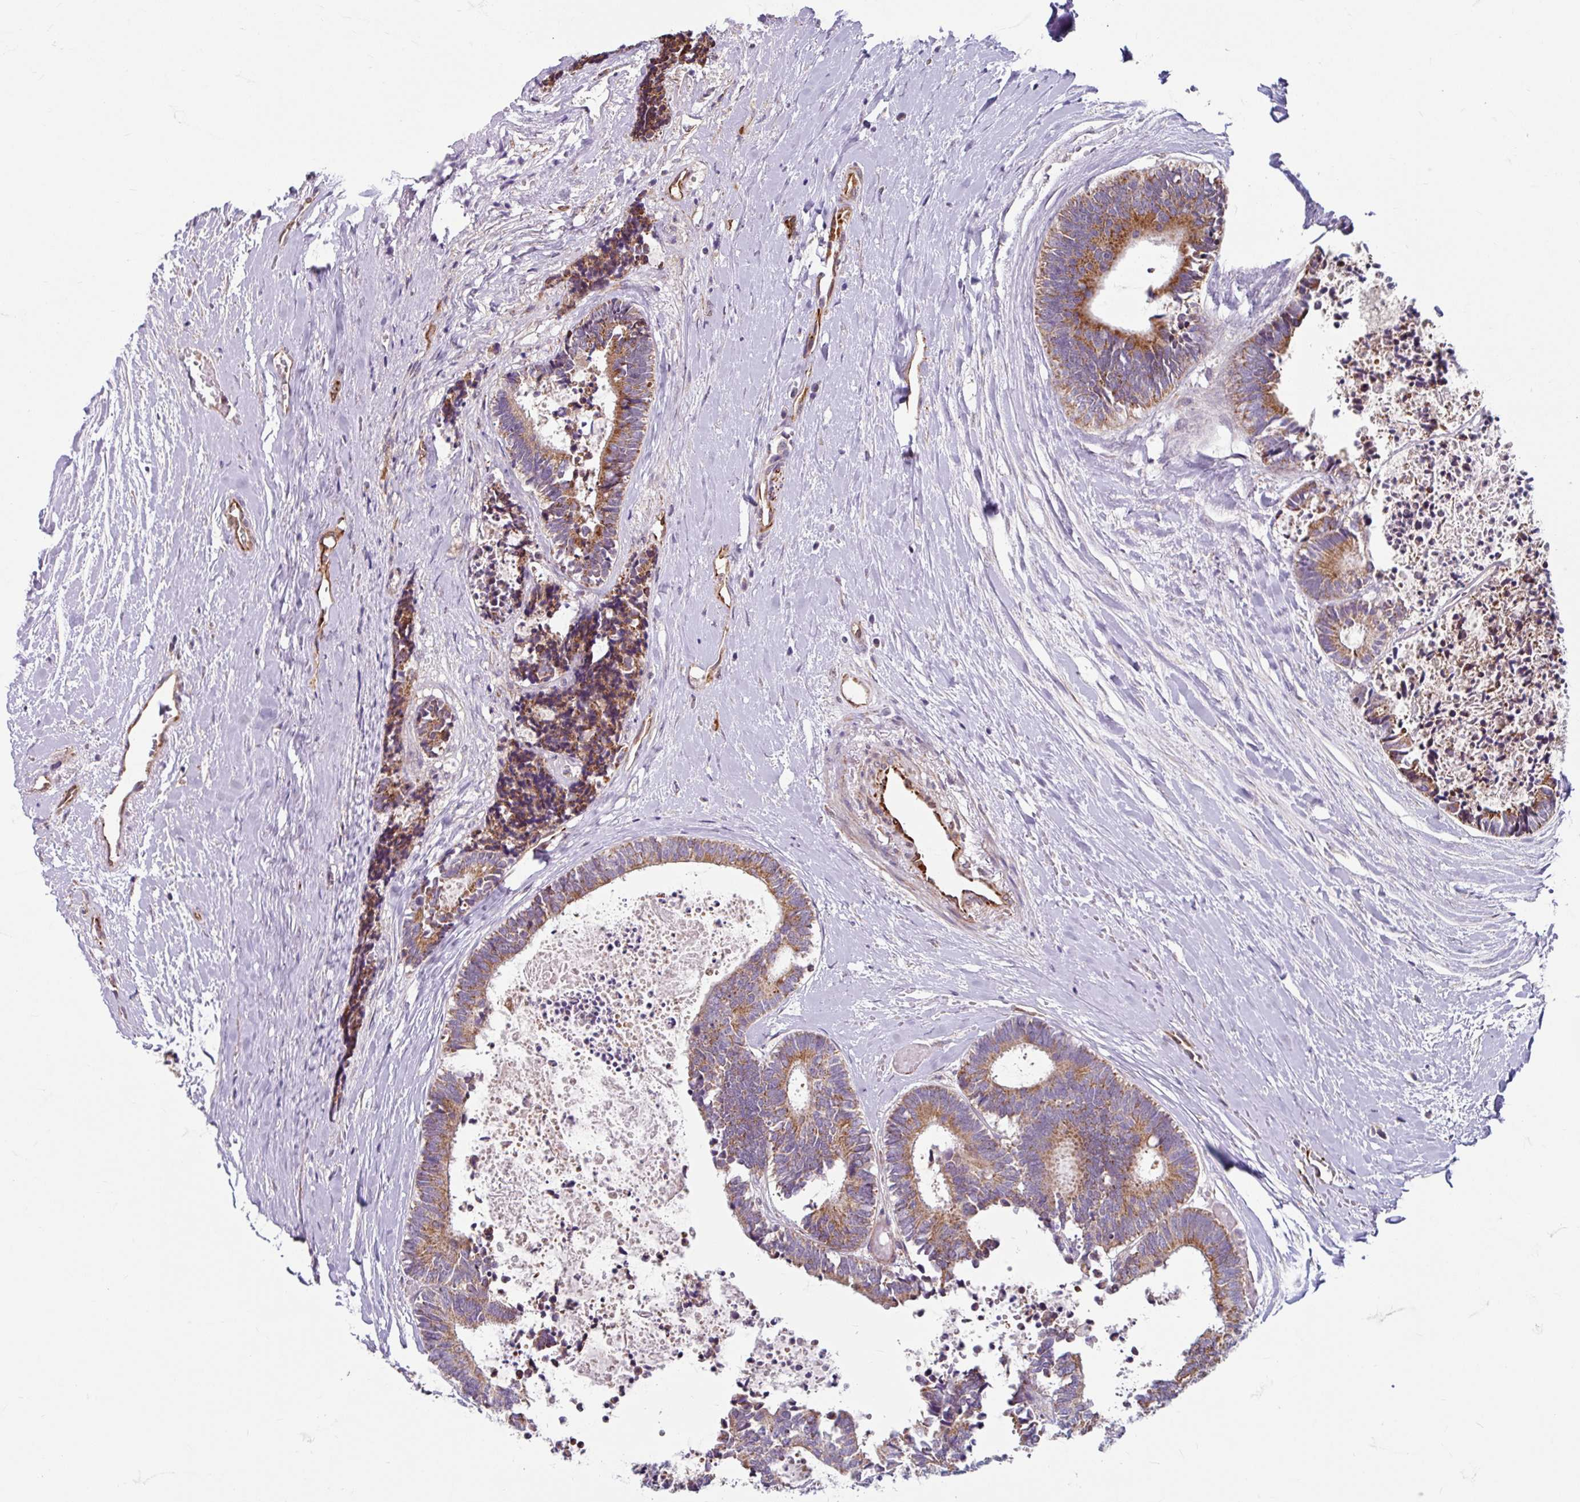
{"staining": {"intensity": "moderate", "quantity": ">75%", "location": "cytoplasmic/membranous"}, "tissue": "colorectal cancer", "cell_type": "Tumor cells", "image_type": "cancer", "snomed": [{"axis": "morphology", "description": "Adenocarcinoma, NOS"}, {"axis": "topography", "description": "Colon"}, {"axis": "topography", "description": "Rectum"}], "caption": "An immunohistochemistry image of tumor tissue is shown. Protein staining in brown shows moderate cytoplasmic/membranous positivity in colorectal adenocarcinoma within tumor cells.", "gene": "DAAM2", "patient": {"sex": "male", "age": 57}}